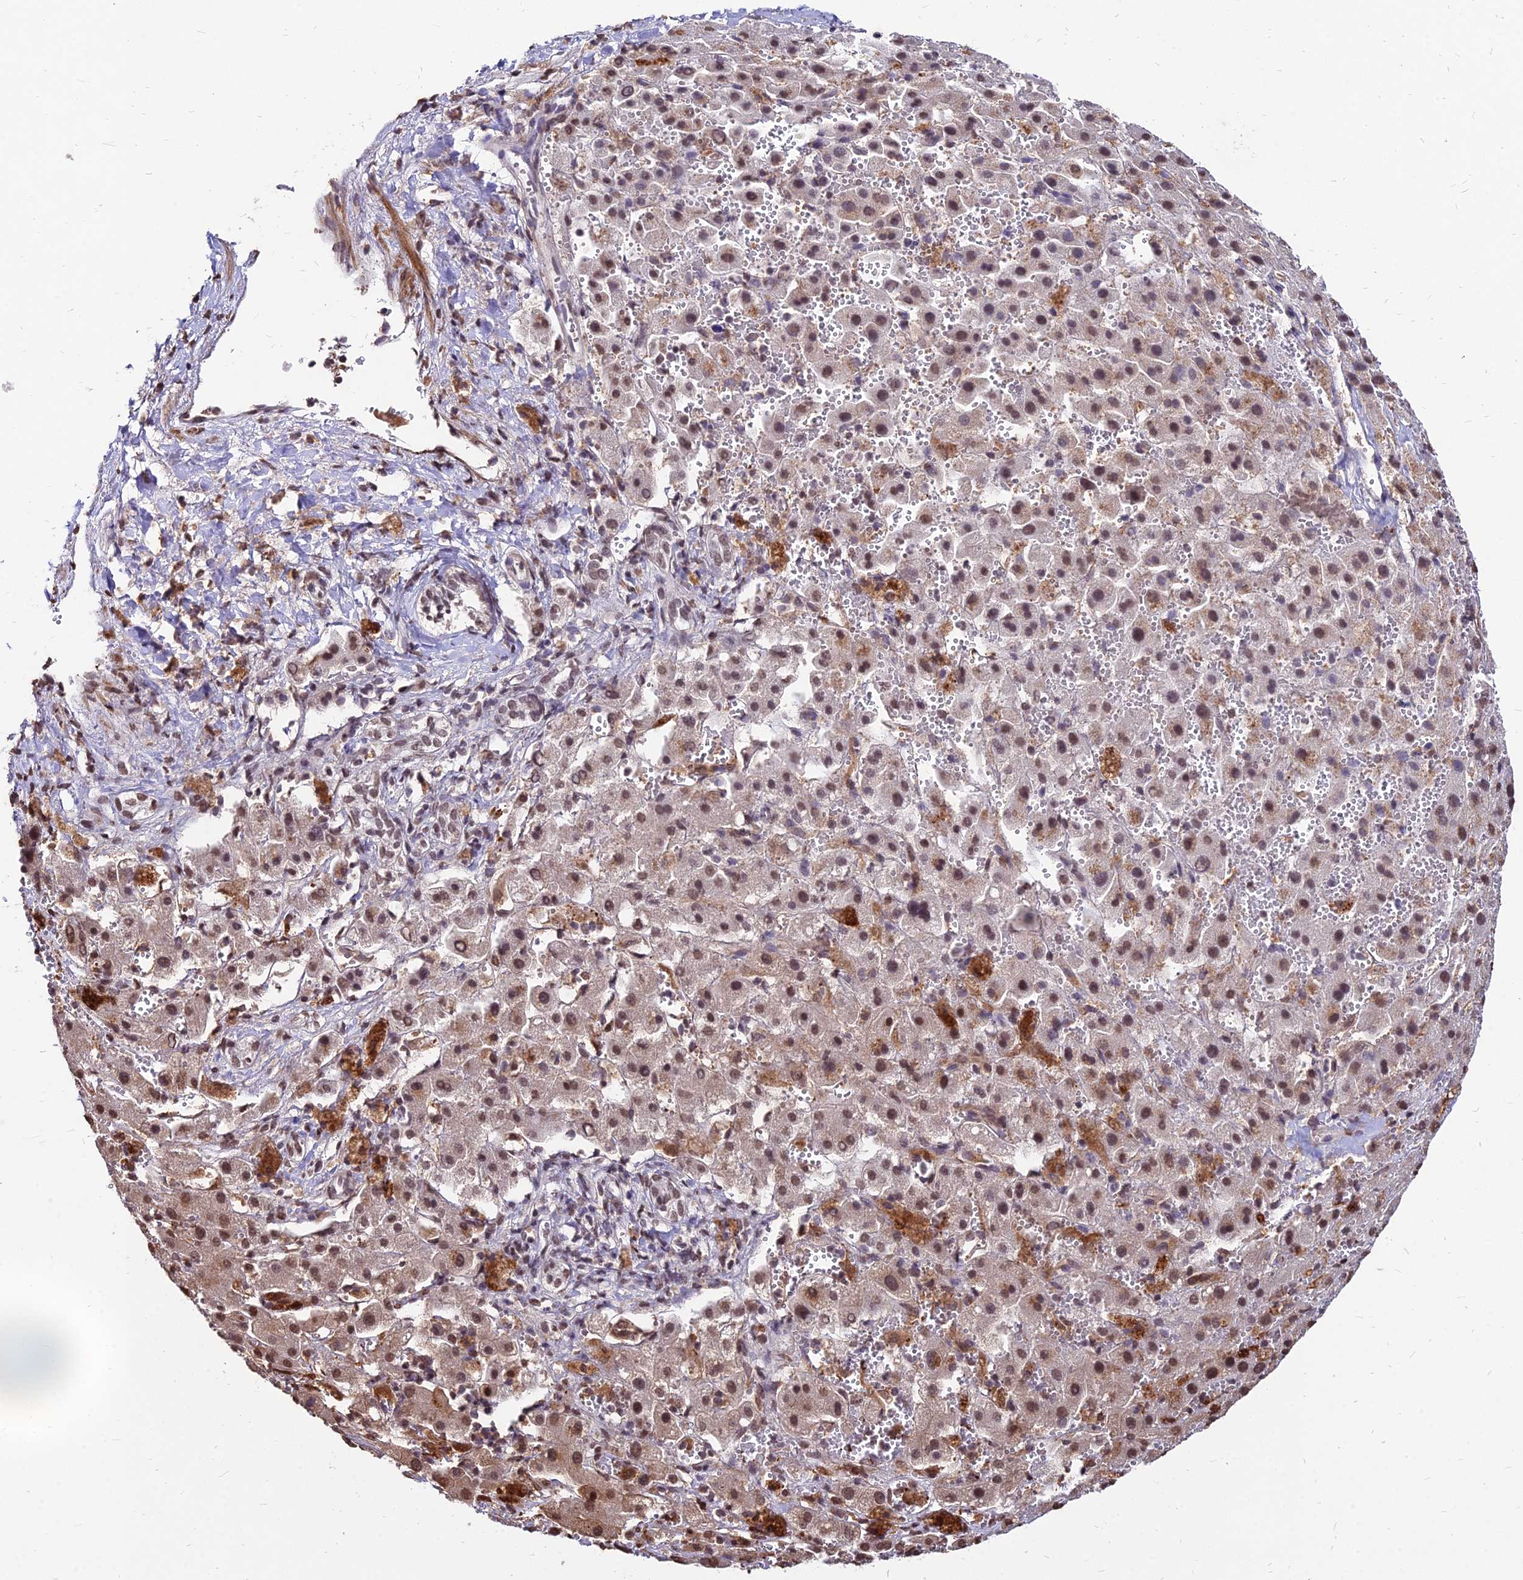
{"staining": {"intensity": "moderate", "quantity": "25%-75%", "location": "cytoplasmic/membranous,nuclear"}, "tissue": "liver cancer", "cell_type": "Tumor cells", "image_type": "cancer", "snomed": [{"axis": "morphology", "description": "Carcinoma, Hepatocellular, NOS"}, {"axis": "topography", "description": "Liver"}], "caption": "High-magnification brightfield microscopy of liver cancer (hepatocellular carcinoma) stained with DAB (3,3'-diaminobenzidine) (brown) and counterstained with hematoxylin (blue). tumor cells exhibit moderate cytoplasmic/membranous and nuclear staining is identified in approximately25%-75% of cells.", "gene": "ZBED4", "patient": {"sex": "female", "age": 58}}